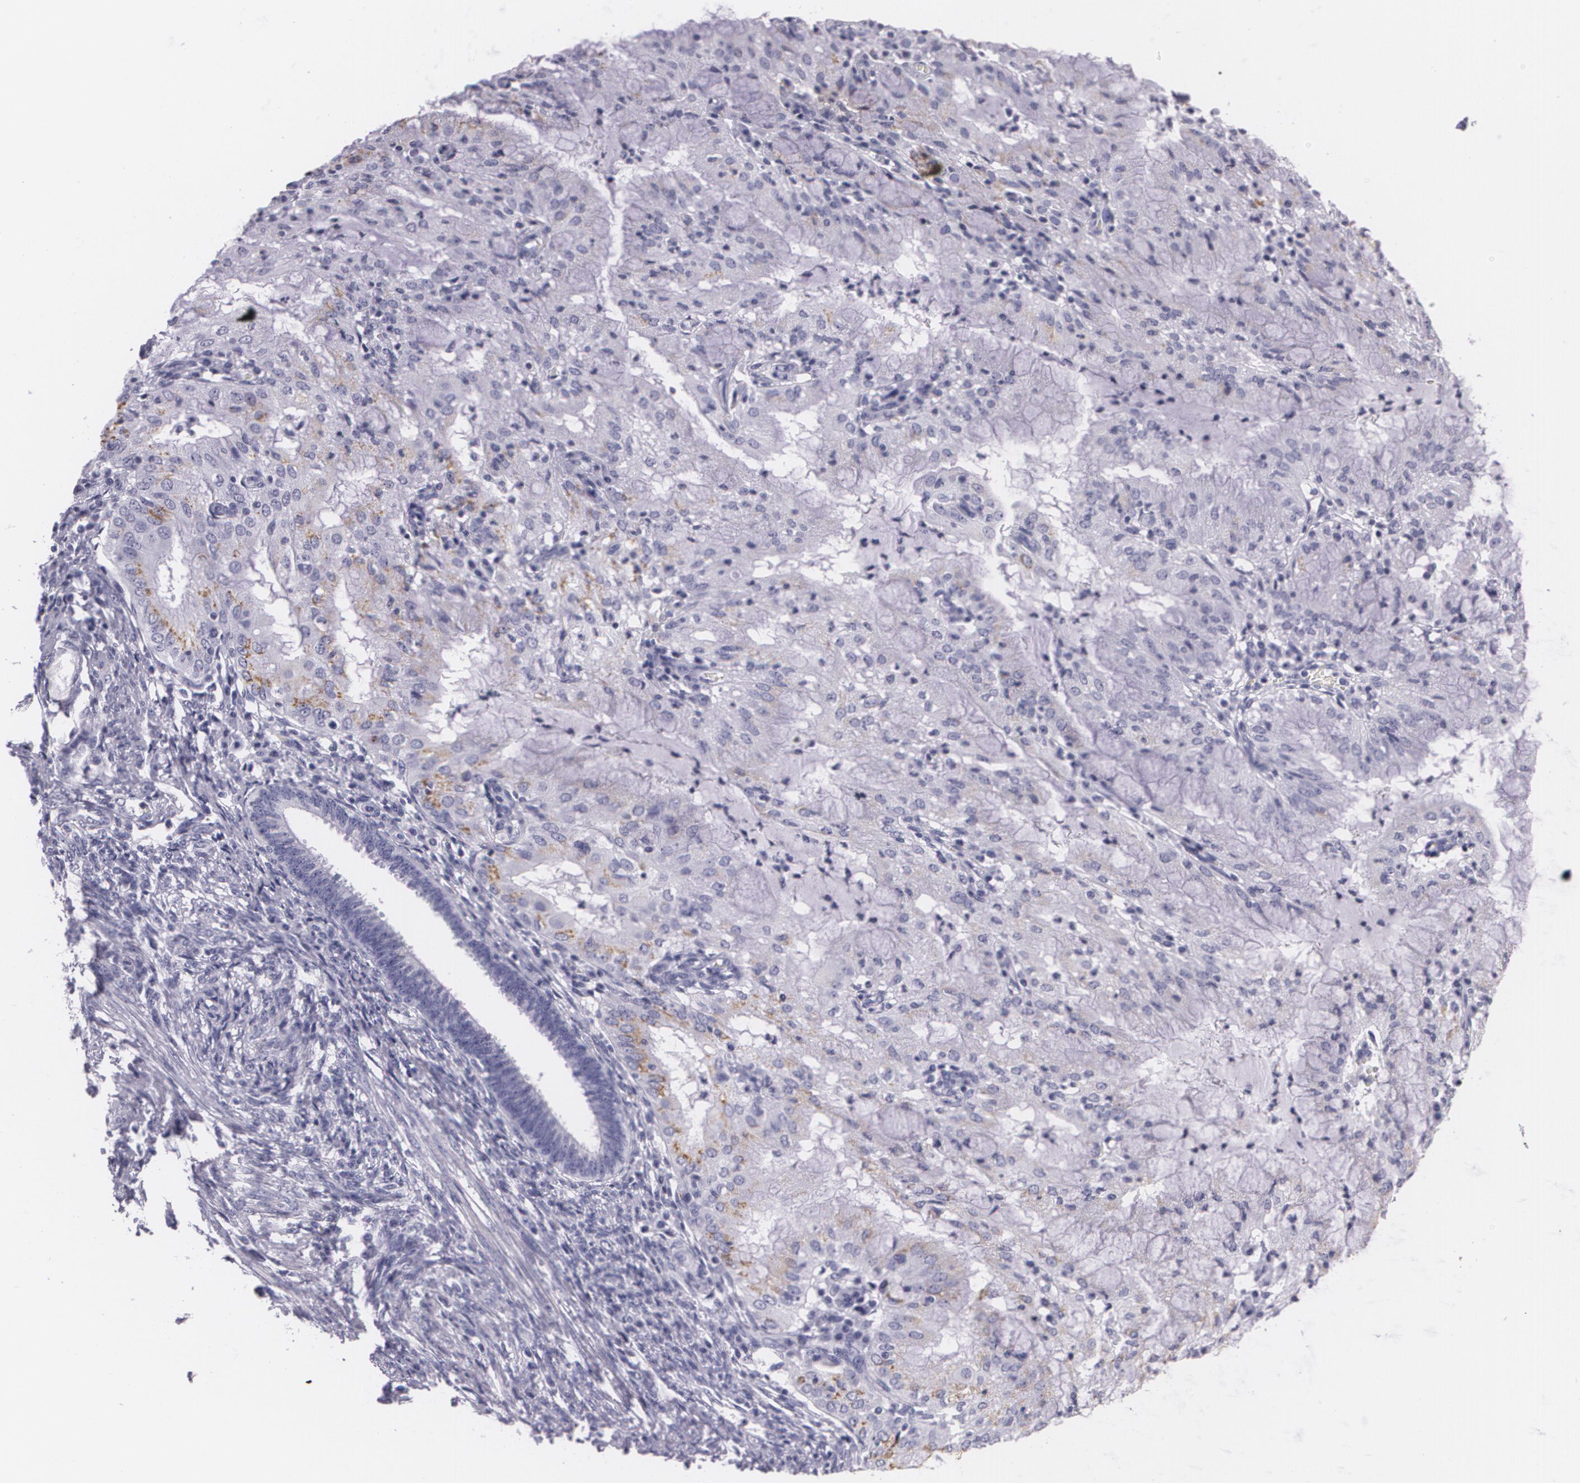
{"staining": {"intensity": "negative", "quantity": "none", "location": "none"}, "tissue": "endometrial cancer", "cell_type": "Tumor cells", "image_type": "cancer", "snomed": [{"axis": "morphology", "description": "Adenocarcinoma, NOS"}, {"axis": "topography", "description": "Endometrium"}], "caption": "There is no significant staining in tumor cells of adenocarcinoma (endometrial).", "gene": "DLG4", "patient": {"sex": "female", "age": 63}}